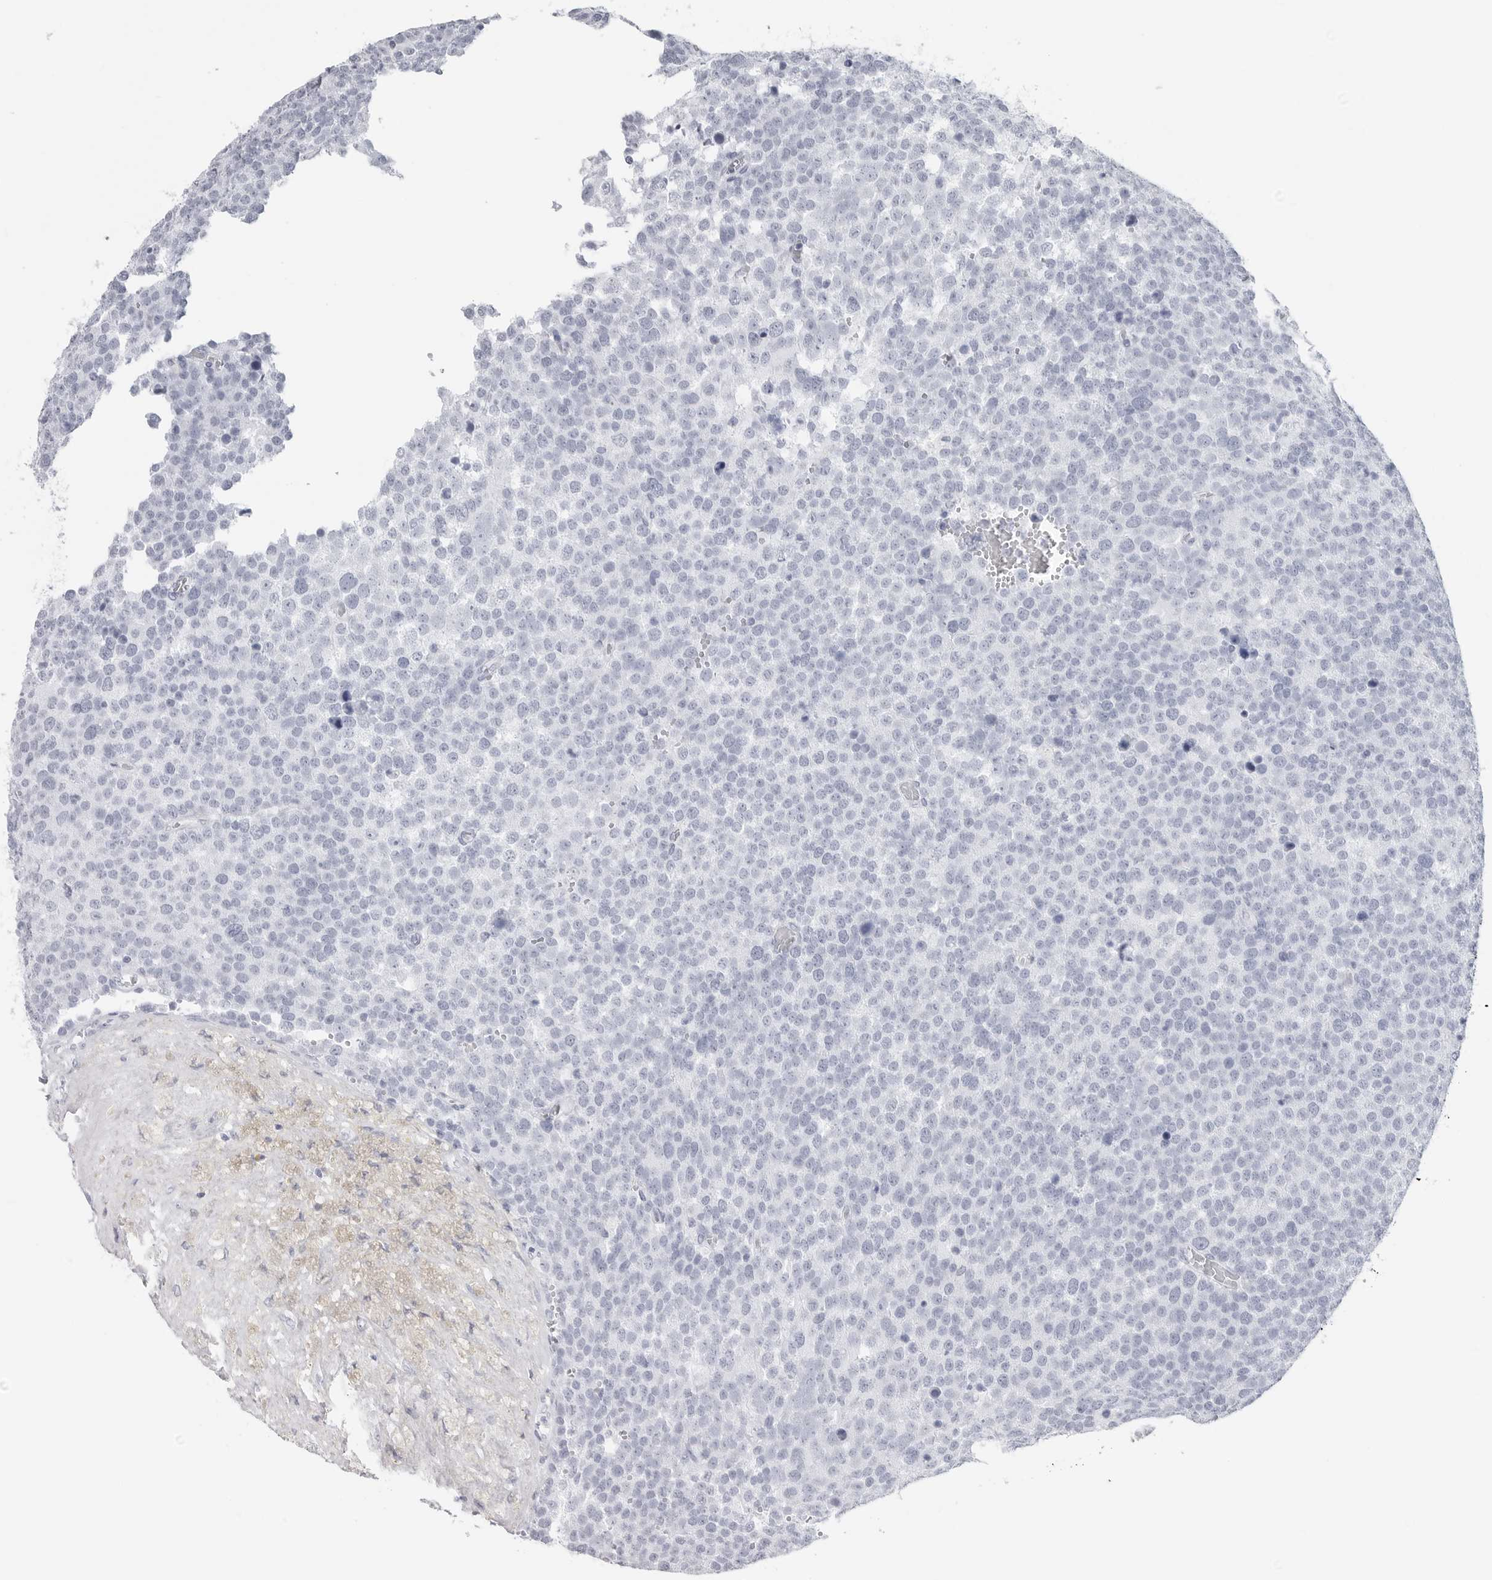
{"staining": {"intensity": "negative", "quantity": "none", "location": "none"}, "tissue": "testis cancer", "cell_type": "Tumor cells", "image_type": "cancer", "snomed": [{"axis": "morphology", "description": "Seminoma, NOS"}, {"axis": "topography", "description": "Testis"}], "caption": "This histopathology image is of testis seminoma stained with immunohistochemistry (IHC) to label a protein in brown with the nuclei are counter-stained blue. There is no positivity in tumor cells. (Brightfield microscopy of DAB immunohistochemistry (IHC) at high magnification).", "gene": "CST2", "patient": {"sex": "male", "age": 71}}